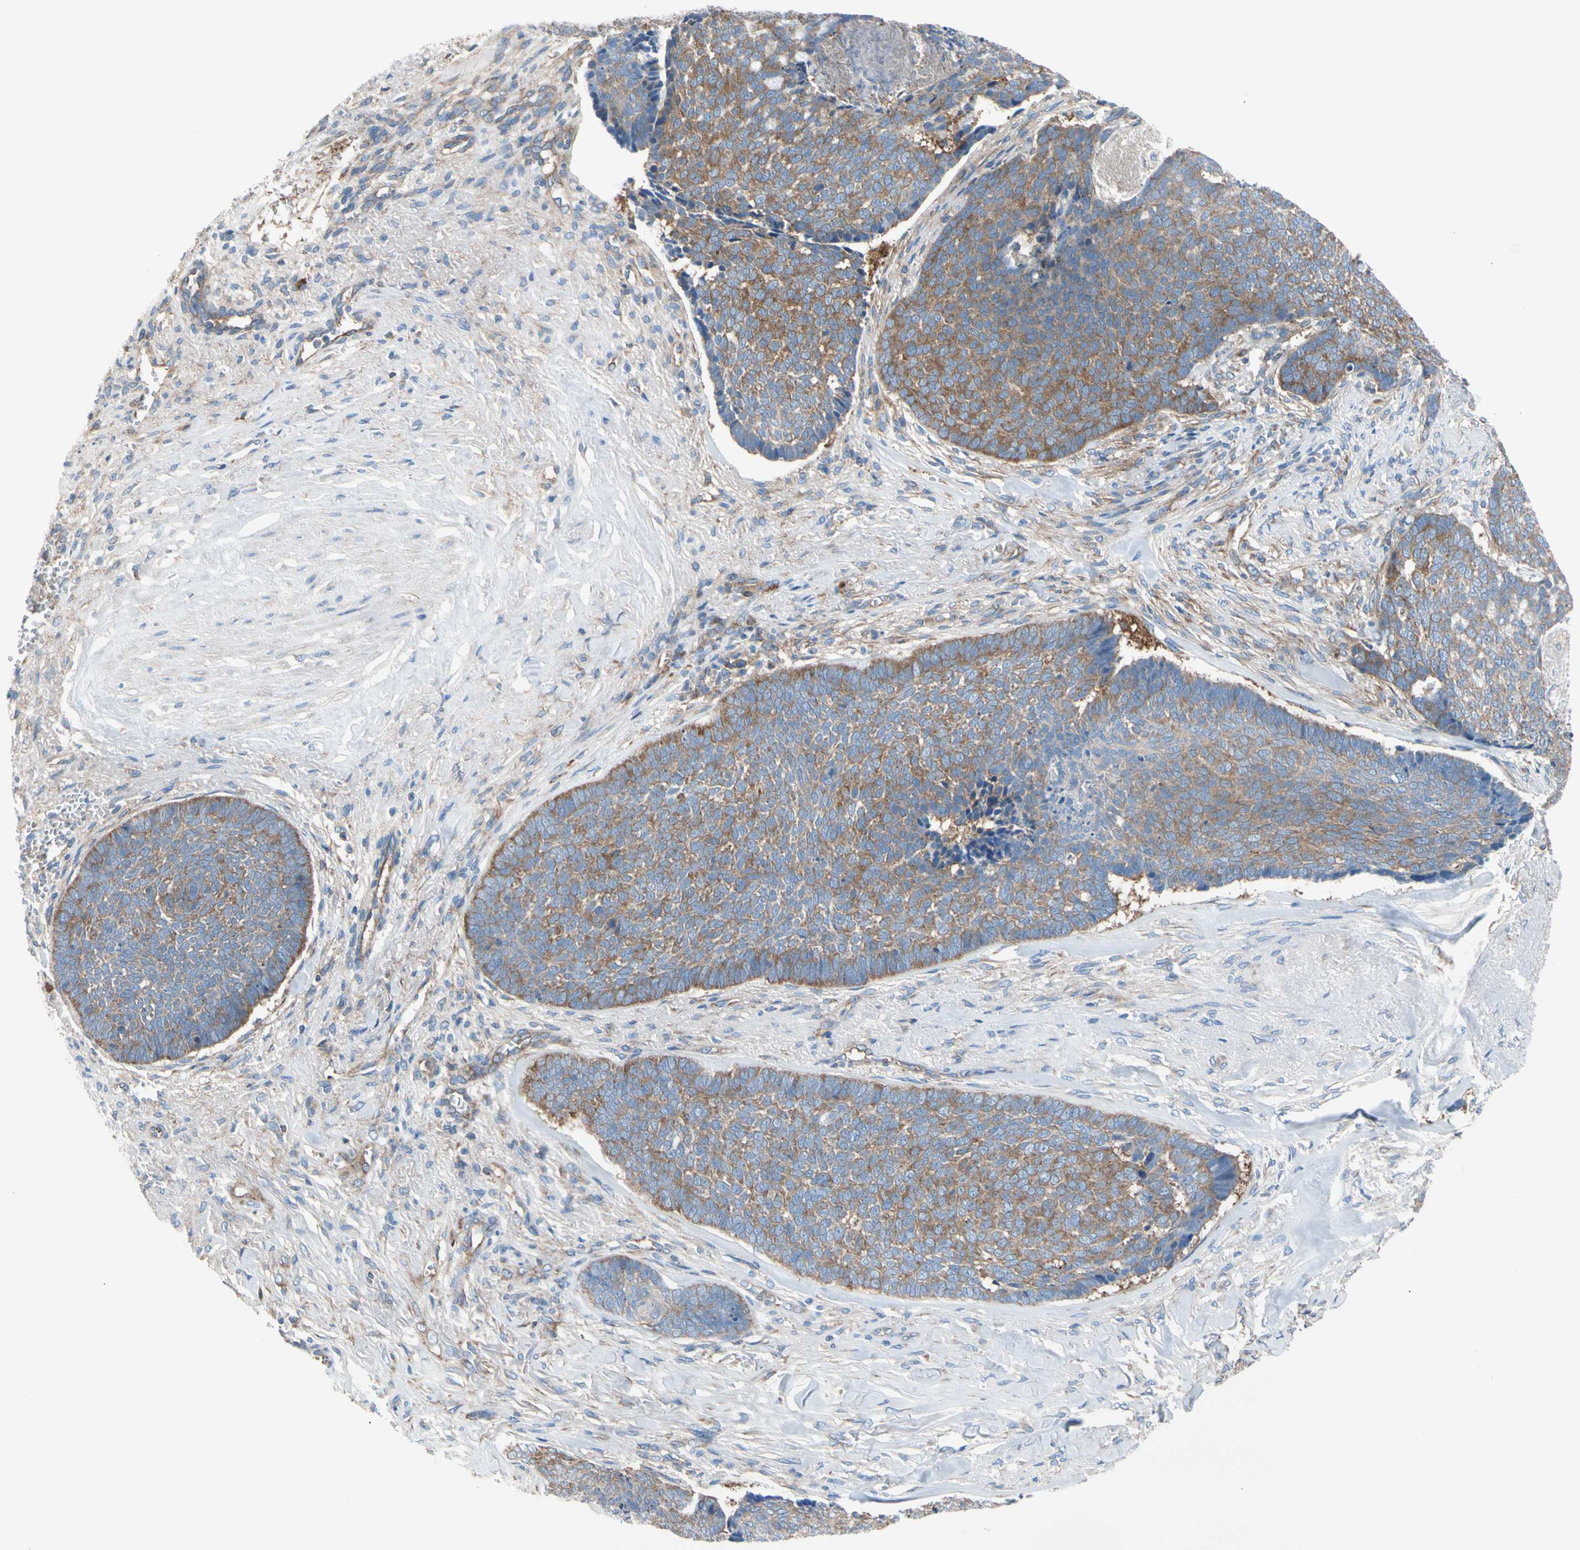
{"staining": {"intensity": "moderate", "quantity": ">75%", "location": "cytoplasmic/membranous"}, "tissue": "skin cancer", "cell_type": "Tumor cells", "image_type": "cancer", "snomed": [{"axis": "morphology", "description": "Basal cell carcinoma"}, {"axis": "topography", "description": "Skin"}], "caption": "Immunohistochemical staining of skin cancer displays medium levels of moderate cytoplasmic/membranous positivity in approximately >75% of tumor cells.", "gene": "GPHN", "patient": {"sex": "male", "age": 84}}